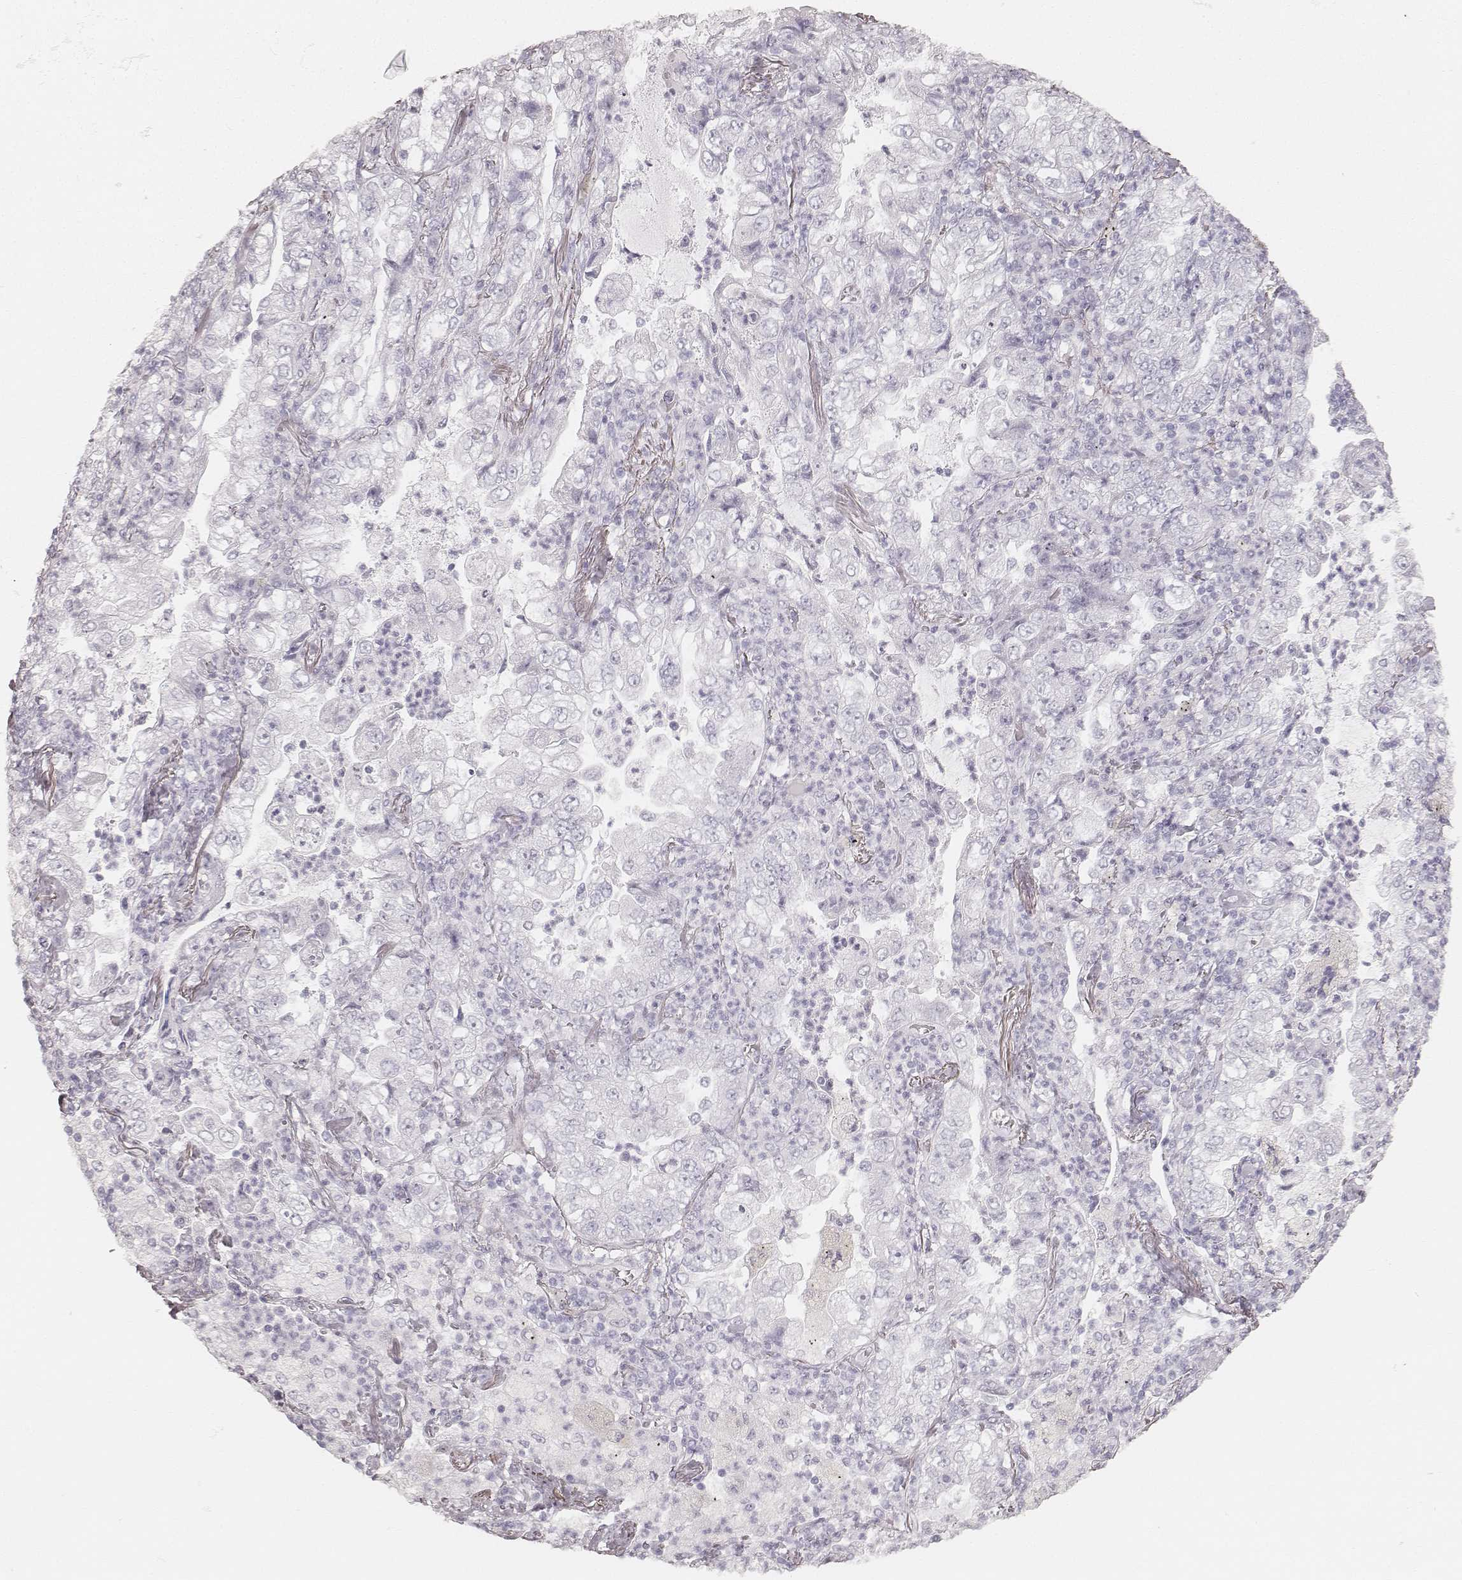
{"staining": {"intensity": "negative", "quantity": "none", "location": "none"}, "tissue": "lung cancer", "cell_type": "Tumor cells", "image_type": "cancer", "snomed": [{"axis": "morphology", "description": "Adenocarcinoma, NOS"}, {"axis": "topography", "description": "Lung"}], "caption": "Immunohistochemistry (IHC) micrograph of lung cancer stained for a protein (brown), which exhibits no expression in tumor cells.", "gene": "KRT34", "patient": {"sex": "female", "age": 73}}